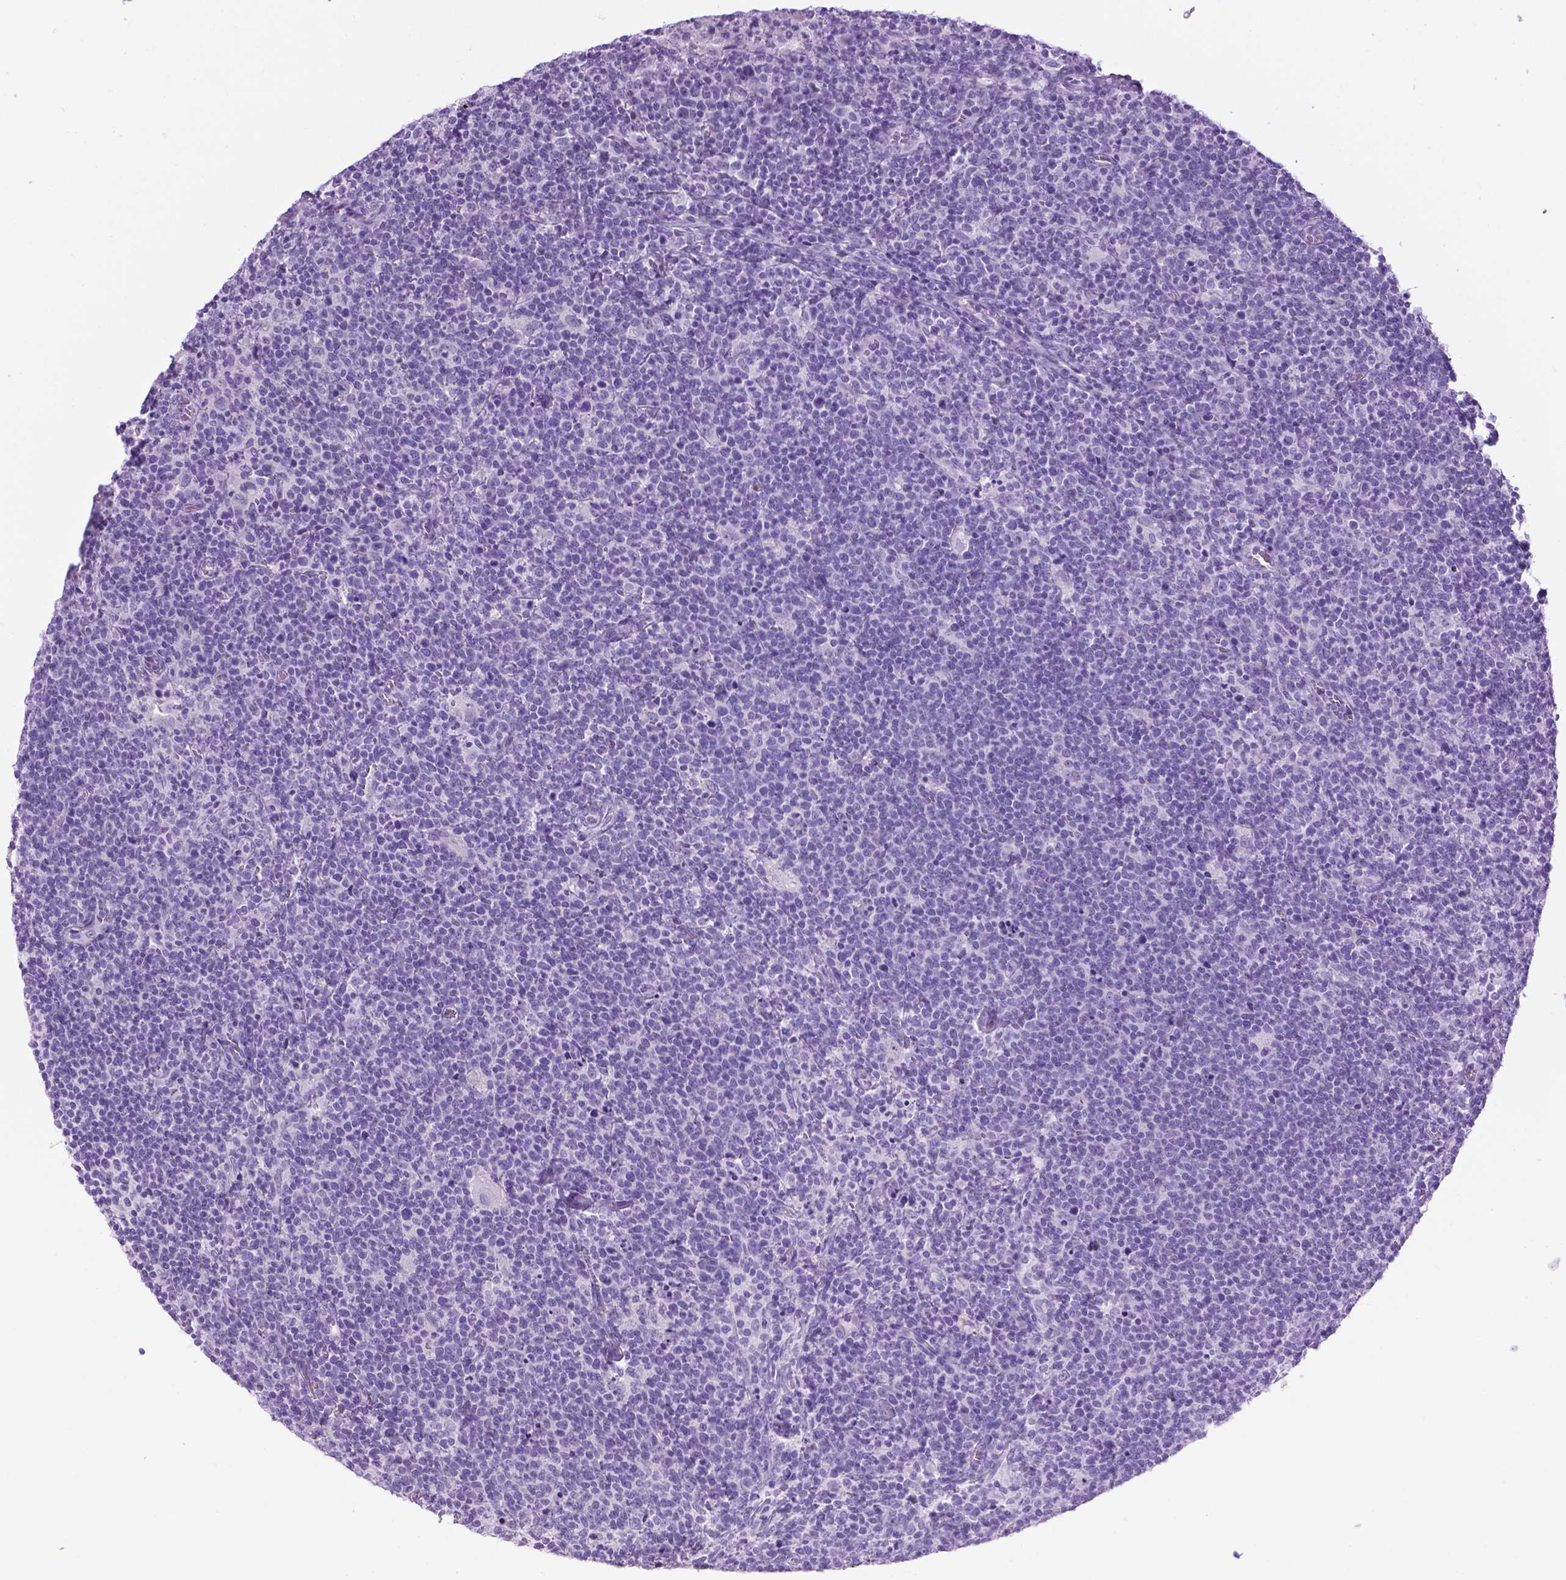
{"staining": {"intensity": "negative", "quantity": "none", "location": "none"}, "tissue": "lymphoma", "cell_type": "Tumor cells", "image_type": "cancer", "snomed": [{"axis": "morphology", "description": "Malignant lymphoma, non-Hodgkin's type, High grade"}, {"axis": "topography", "description": "Lymph node"}], "caption": "Tumor cells show no significant protein staining in lymphoma.", "gene": "LELP1", "patient": {"sex": "male", "age": 61}}